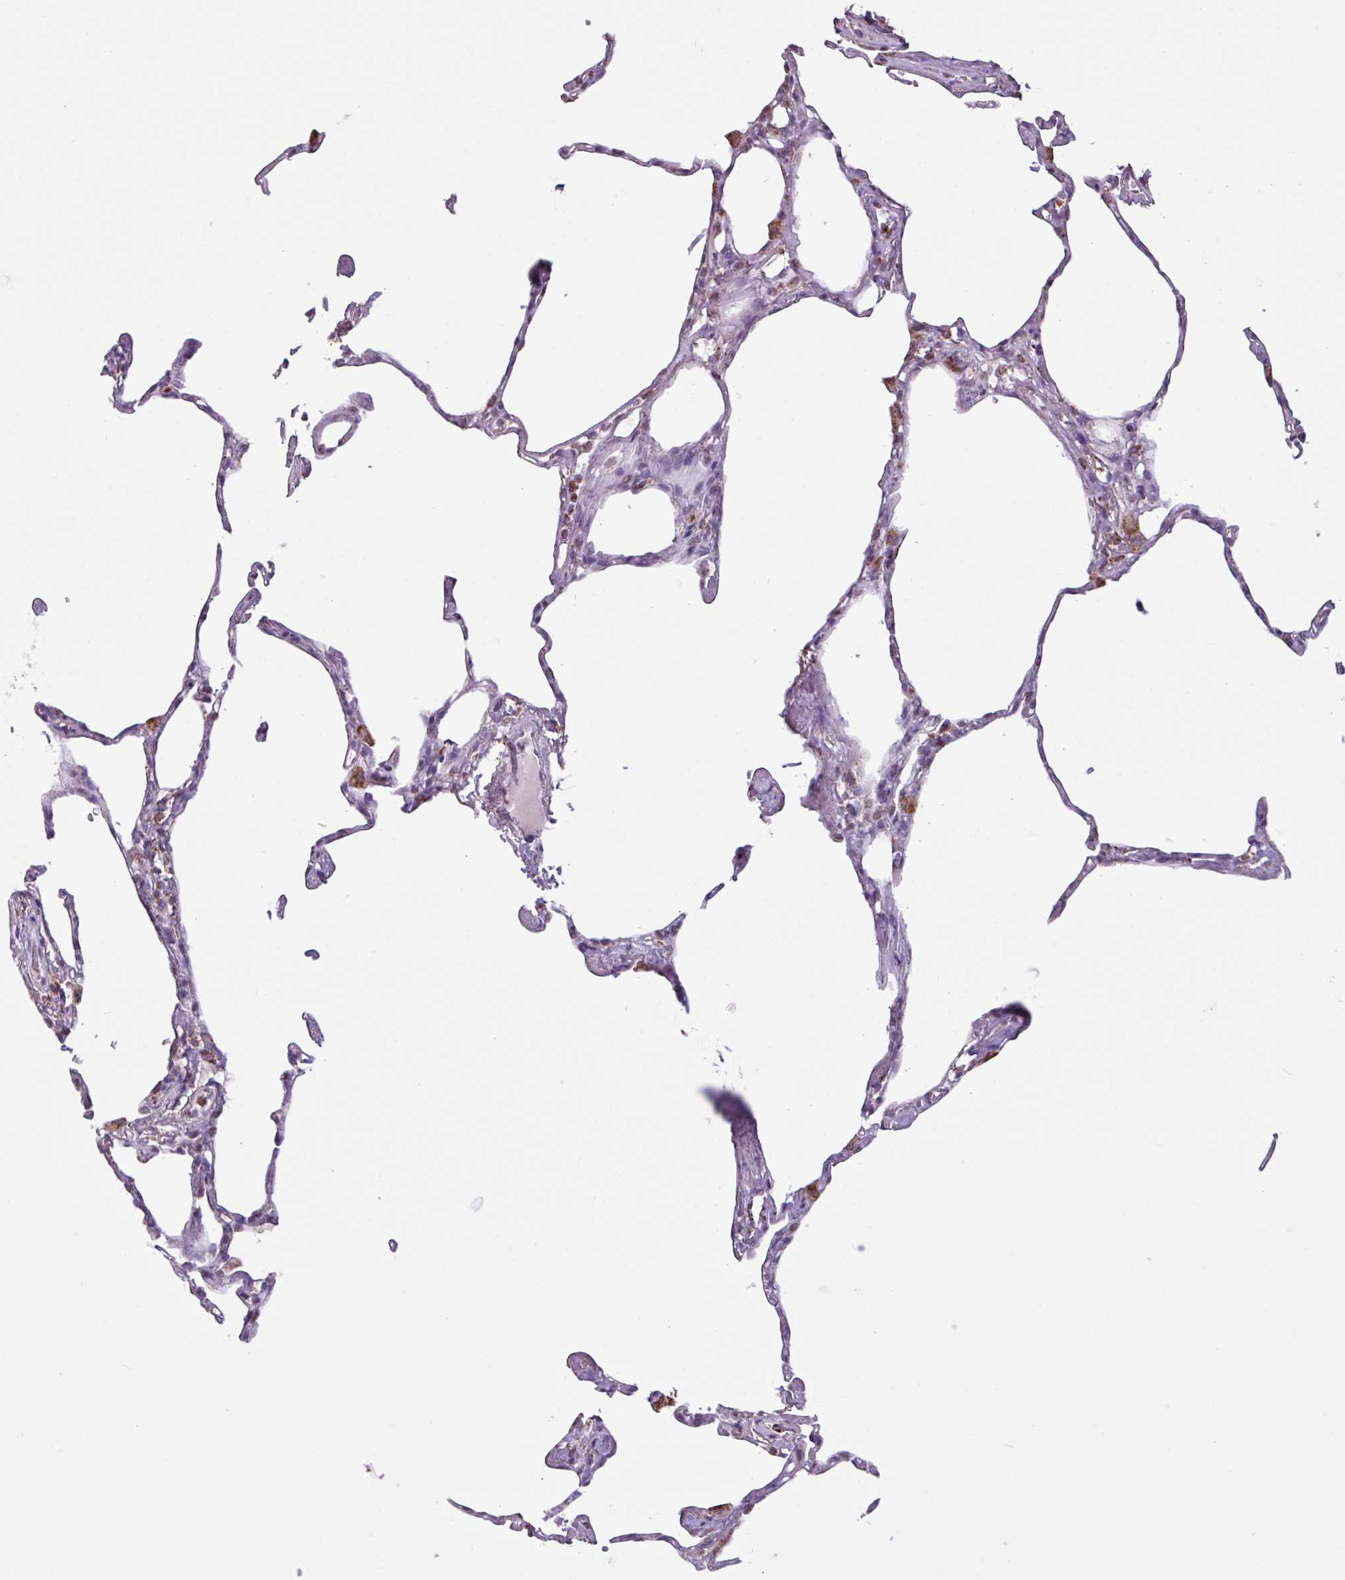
{"staining": {"intensity": "negative", "quantity": "none", "location": "none"}, "tissue": "lung", "cell_type": "Alveolar cells", "image_type": "normal", "snomed": [{"axis": "morphology", "description": "Normal tissue, NOS"}, {"axis": "topography", "description": "Lung"}], "caption": "Alveolar cells are negative for brown protein staining in normal lung. The staining is performed using DAB (3,3'-diaminobenzidine) brown chromogen with nuclei counter-stained in using hematoxylin.", "gene": "ALG8", "patient": {"sex": "male", "age": 65}}